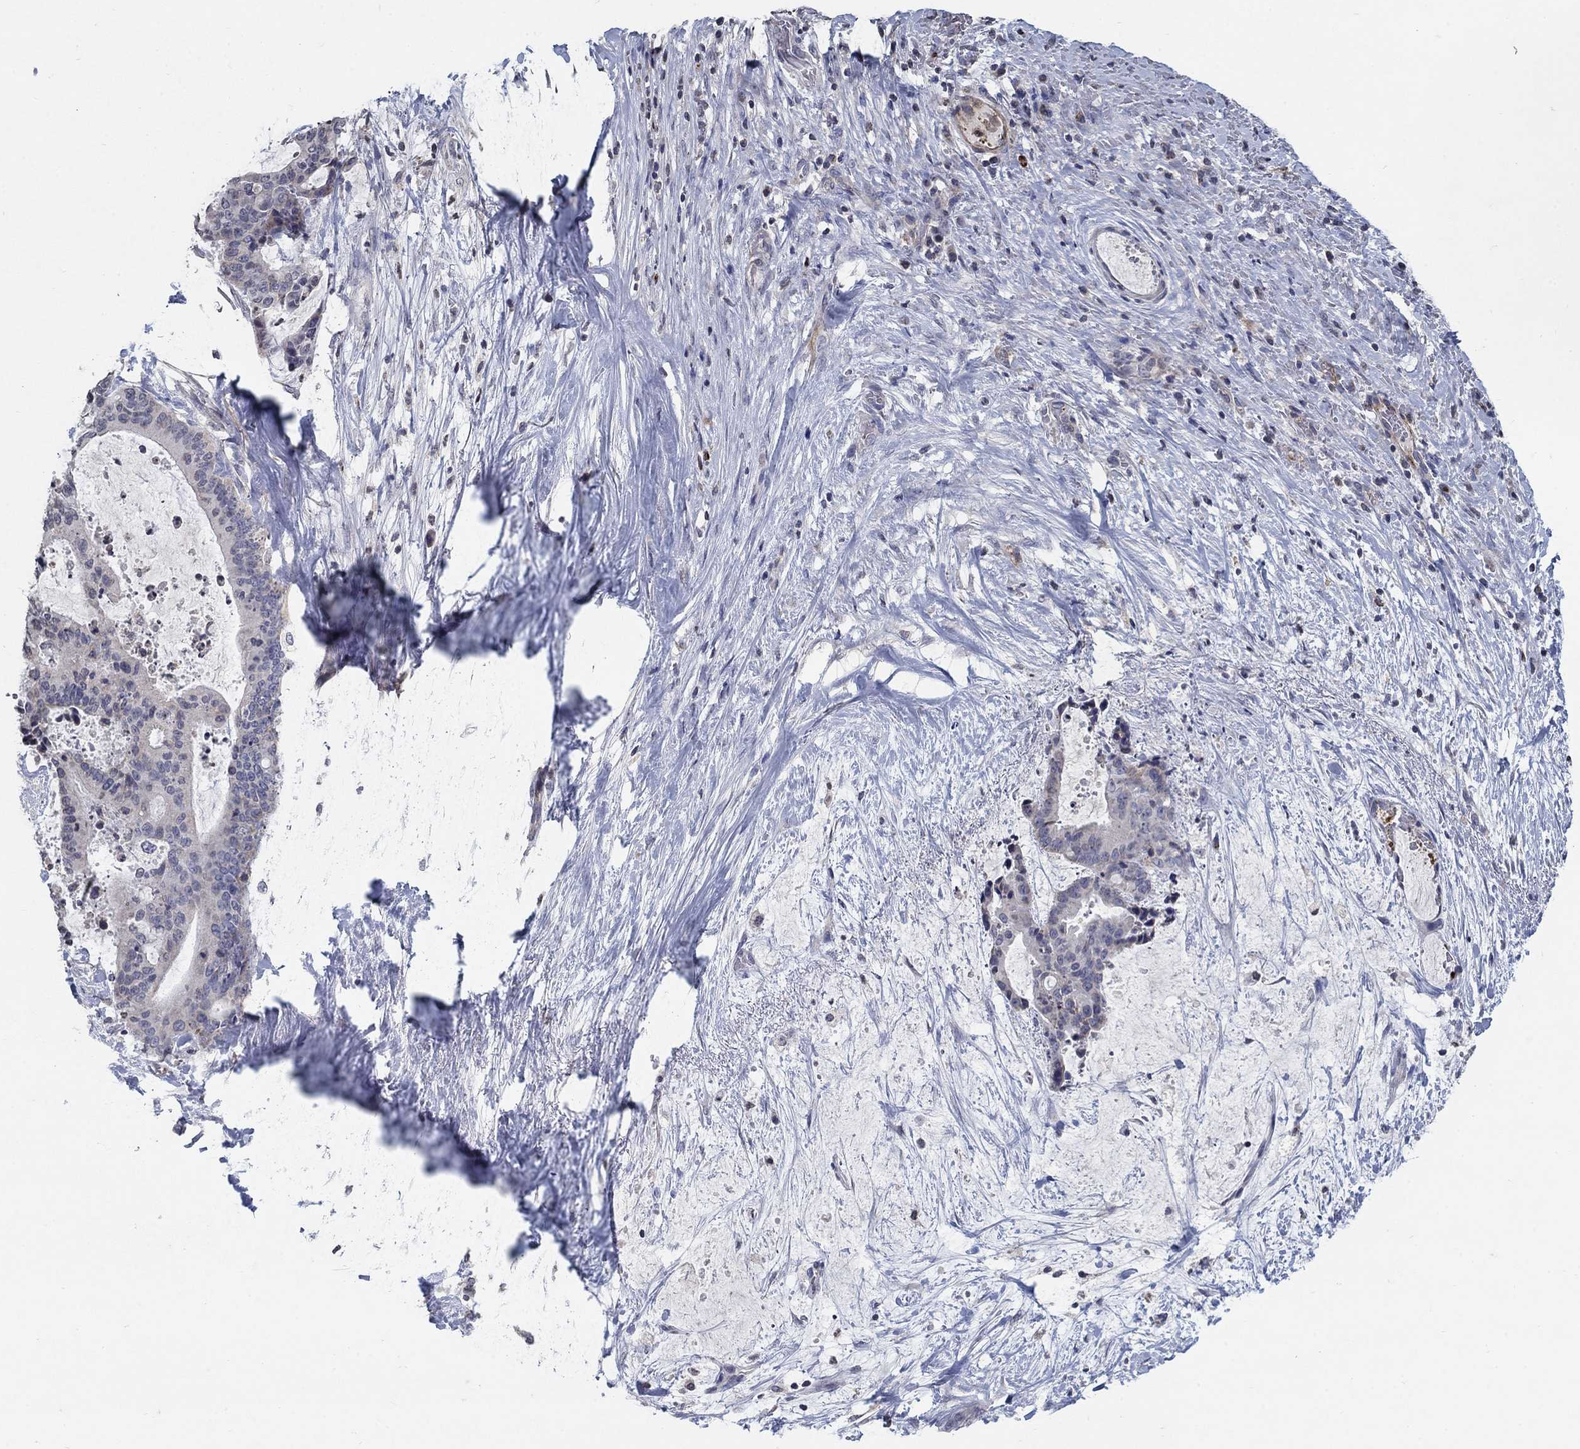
{"staining": {"intensity": "negative", "quantity": "none", "location": "none"}, "tissue": "liver cancer", "cell_type": "Tumor cells", "image_type": "cancer", "snomed": [{"axis": "morphology", "description": "Cholangiocarcinoma"}, {"axis": "topography", "description": "Liver"}], "caption": "Cholangiocarcinoma (liver) was stained to show a protein in brown. There is no significant expression in tumor cells. (DAB IHC with hematoxylin counter stain).", "gene": "TINAG", "patient": {"sex": "female", "age": 73}}